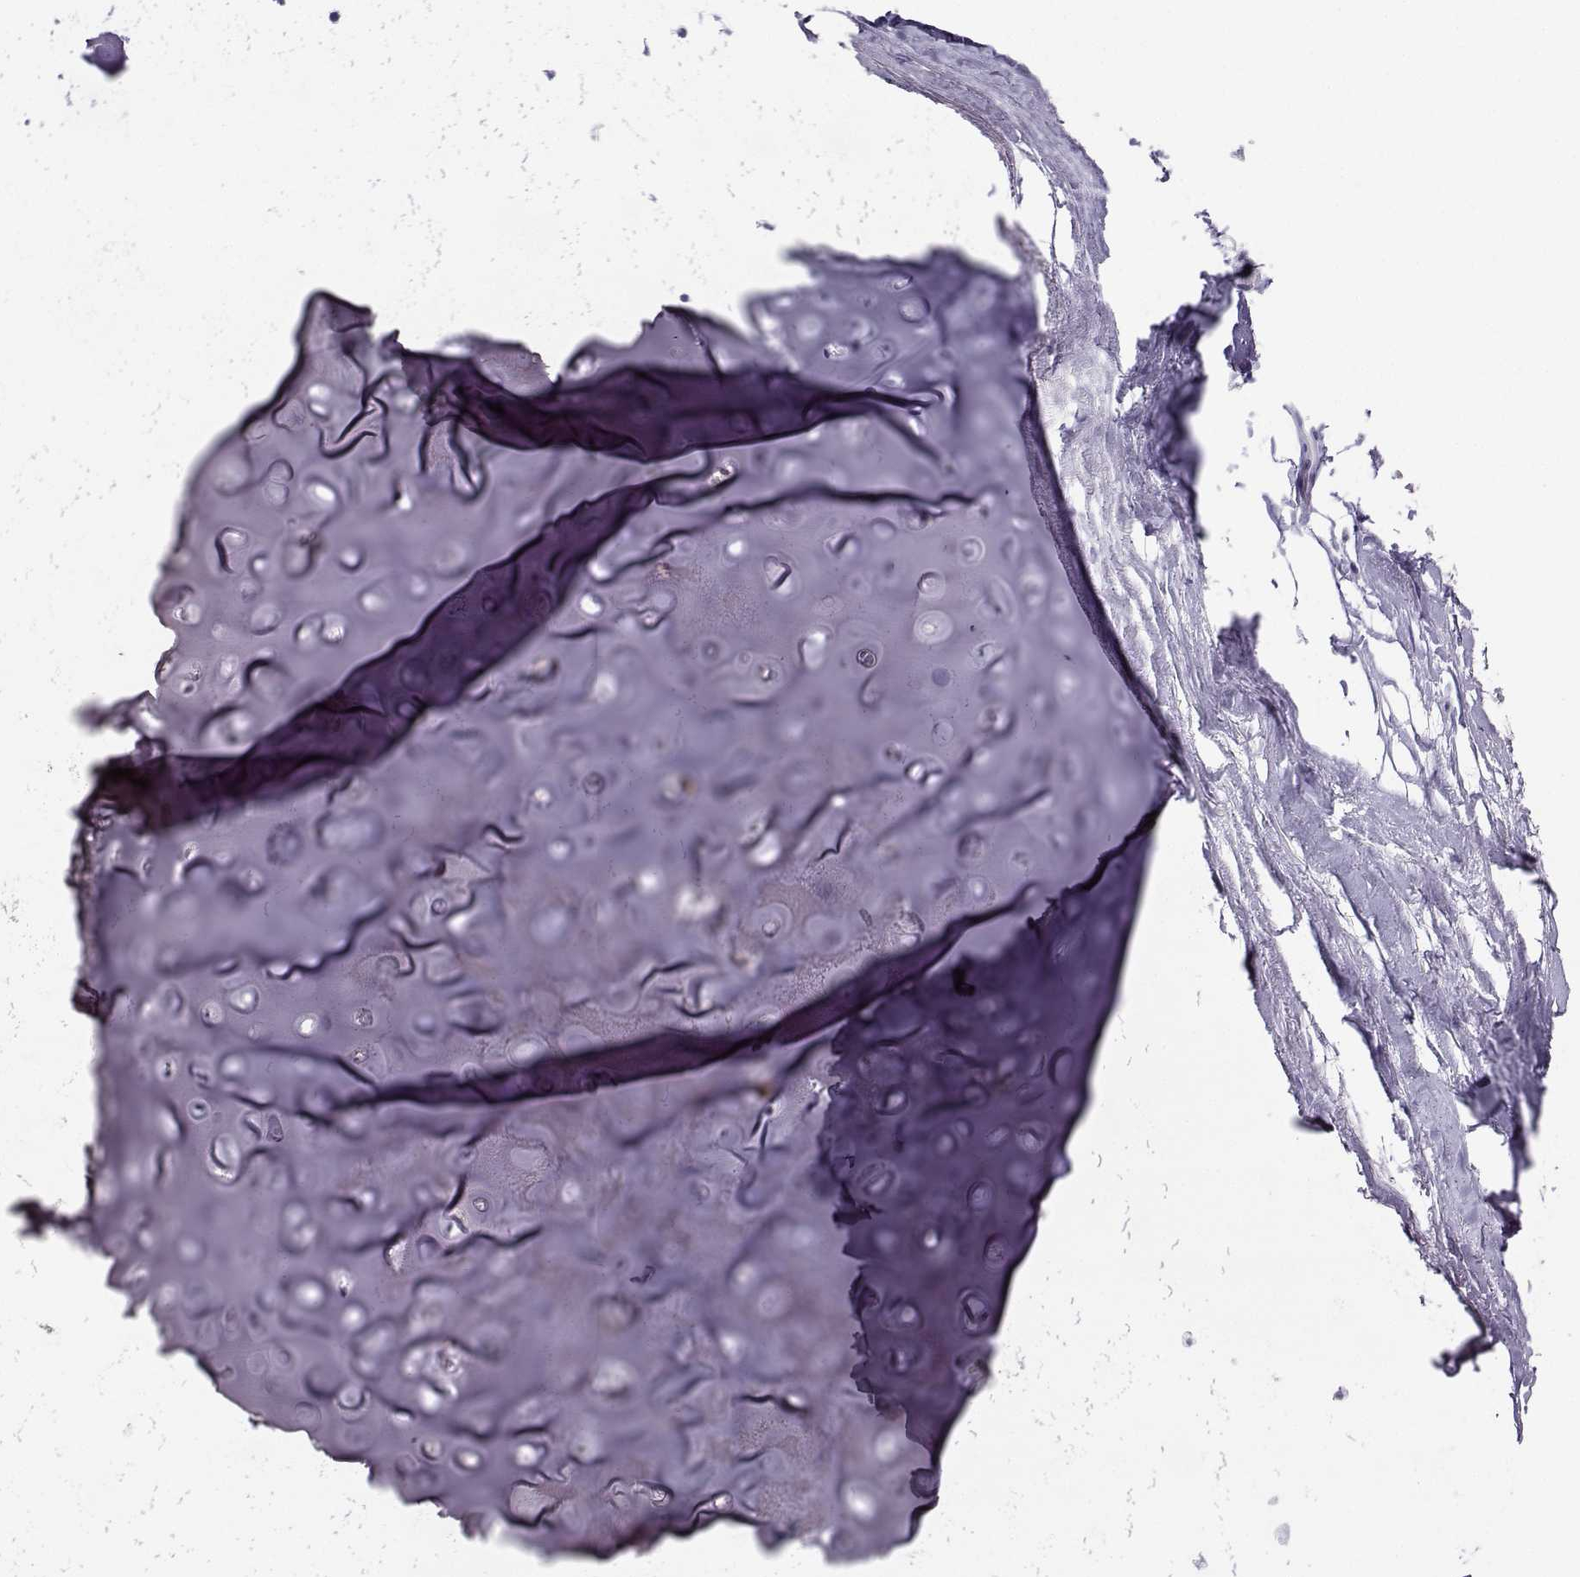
{"staining": {"intensity": "negative", "quantity": "none", "location": "none"}, "tissue": "soft tissue", "cell_type": "Chondrocytes", "image_type": "normal", "snomed": [{"axis": "morphology", "description": "Normal tissue, NOS"}, {"axis": "topography", "description": "Cartilage tissue"}, {"axis": "topography", "description": "Bronchus"}], "caption": "DAB immunohistochemical staining of normal human soft tissue shows no significant expression in chondrocytes. The staining is performed using DAB brown chromogen with nuclei counter-stained in using hematoxylin.", "gene": "LHX1", "patient": {"sex": "female", "age": 79}}